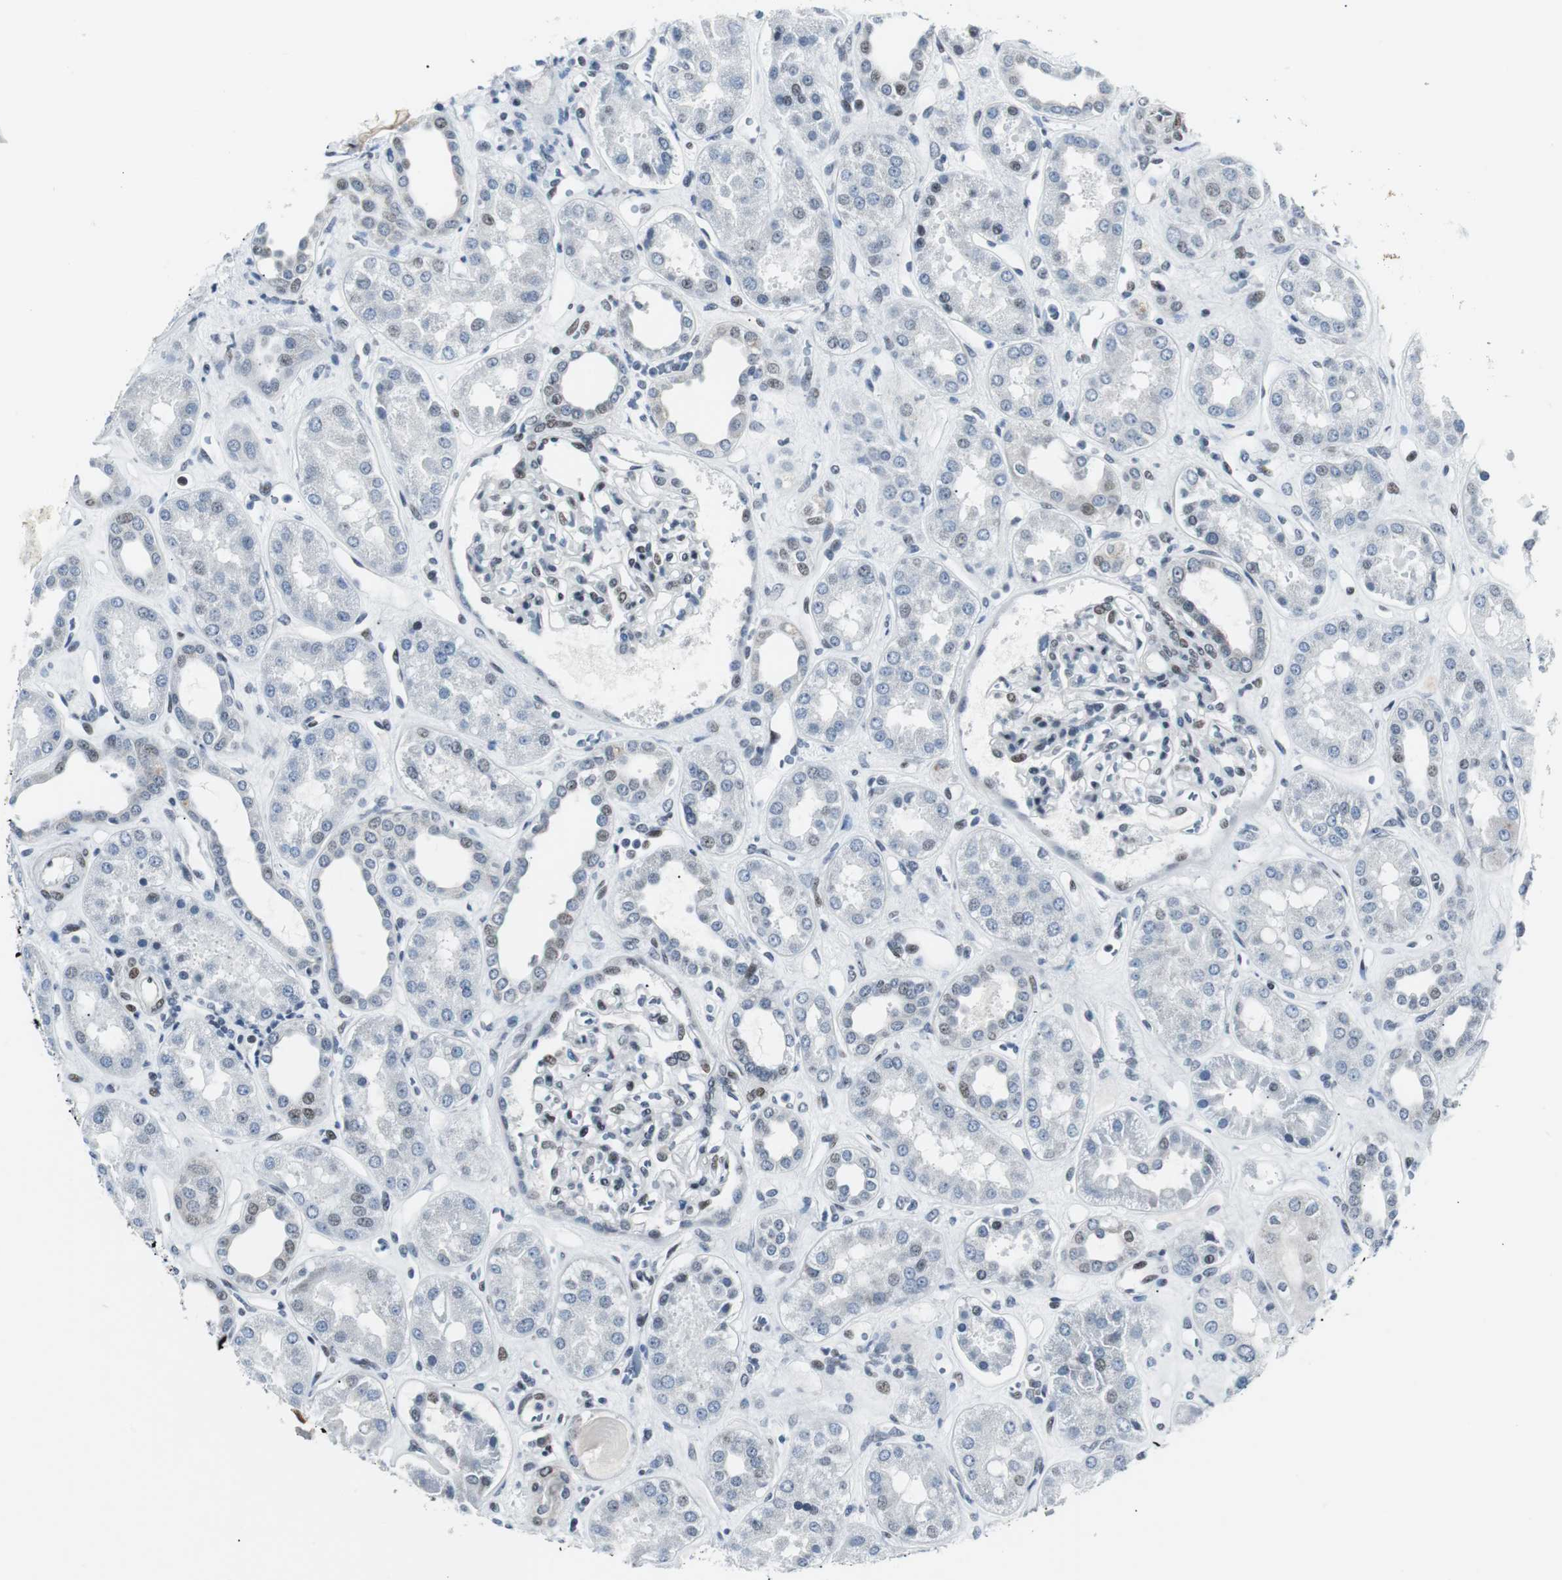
{"staining": {"intensity": "weak", "quantity": "25%-75%", "location": "nuclear"}, "tissue": "kidney", "cell_type": "Cells in glomeruli", "image_type": "normal", "snomed": [{"axis": "morphology", "description": "Normal tissue, NOS"}, {"axis": "topography", "description": "Kidney"}], "caption": "Weak nuclear staining for a protein is present in about 25%-75% of cells in glomeruli of normal kidney using immunohistochemistry (IHC).", "gene": "MTA1", "patient": {"sex": "male", "age": 59}}